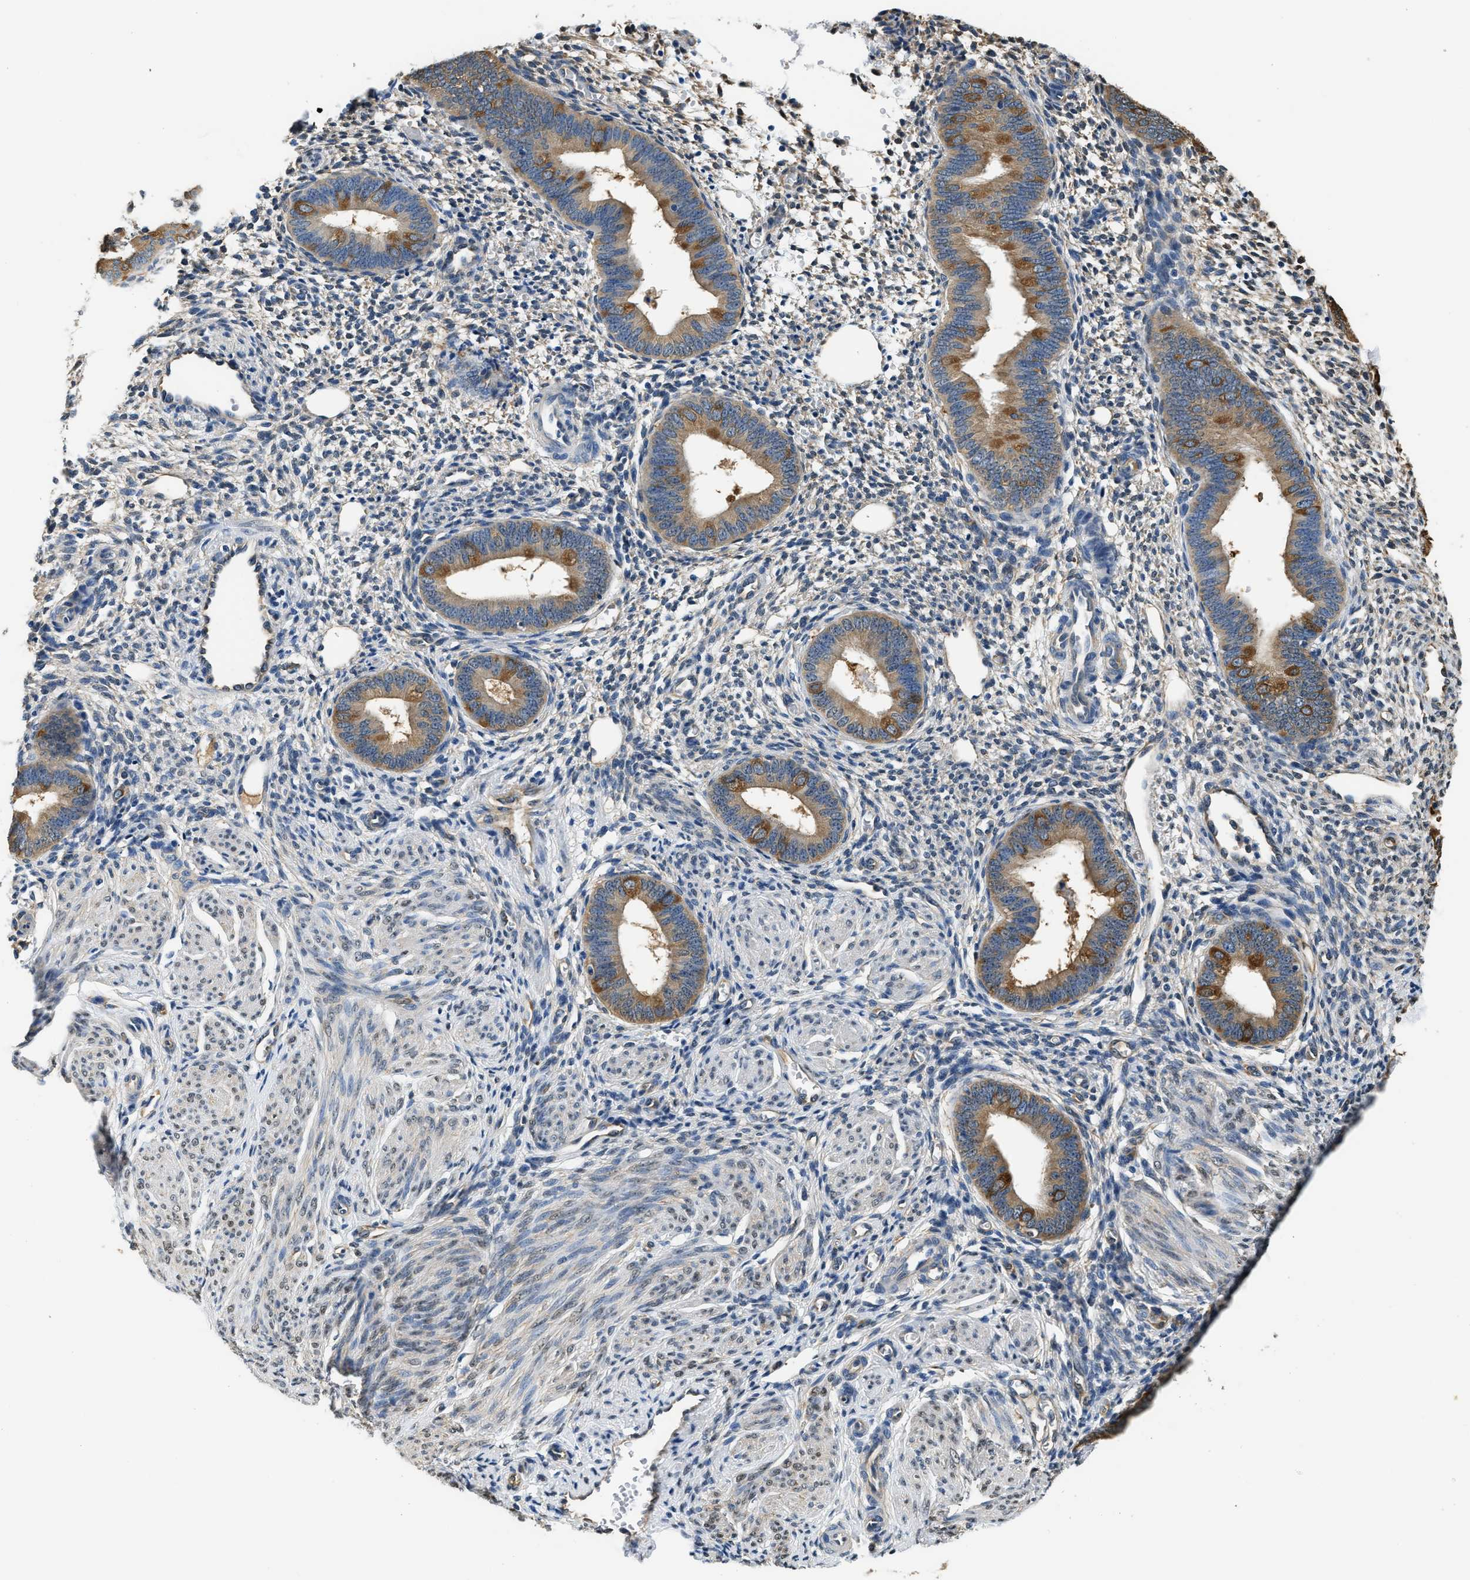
{"staining": {"intensity": "negative", "quantity": "none", "location": "none"}, "tissue": "endometrium", "cell_type": "Cells in endometrial stroma", "image_type": "normal", "snomed": [{"axis": "morphology", "description": "Normal tissue, NOS"}, {"axis": "topography", "description": "Endometrium"}], "caption": "IHC histopathology image of benign human endometrium stained for a protein (brown), which displays no expression in cells in endometrial stroma. (Brightfield microscopy of DAB immunohistochemistry (IHC) at high magnification).", "gene": "PPP2R1B", "patient": {"sex": "female", "age": 46}}